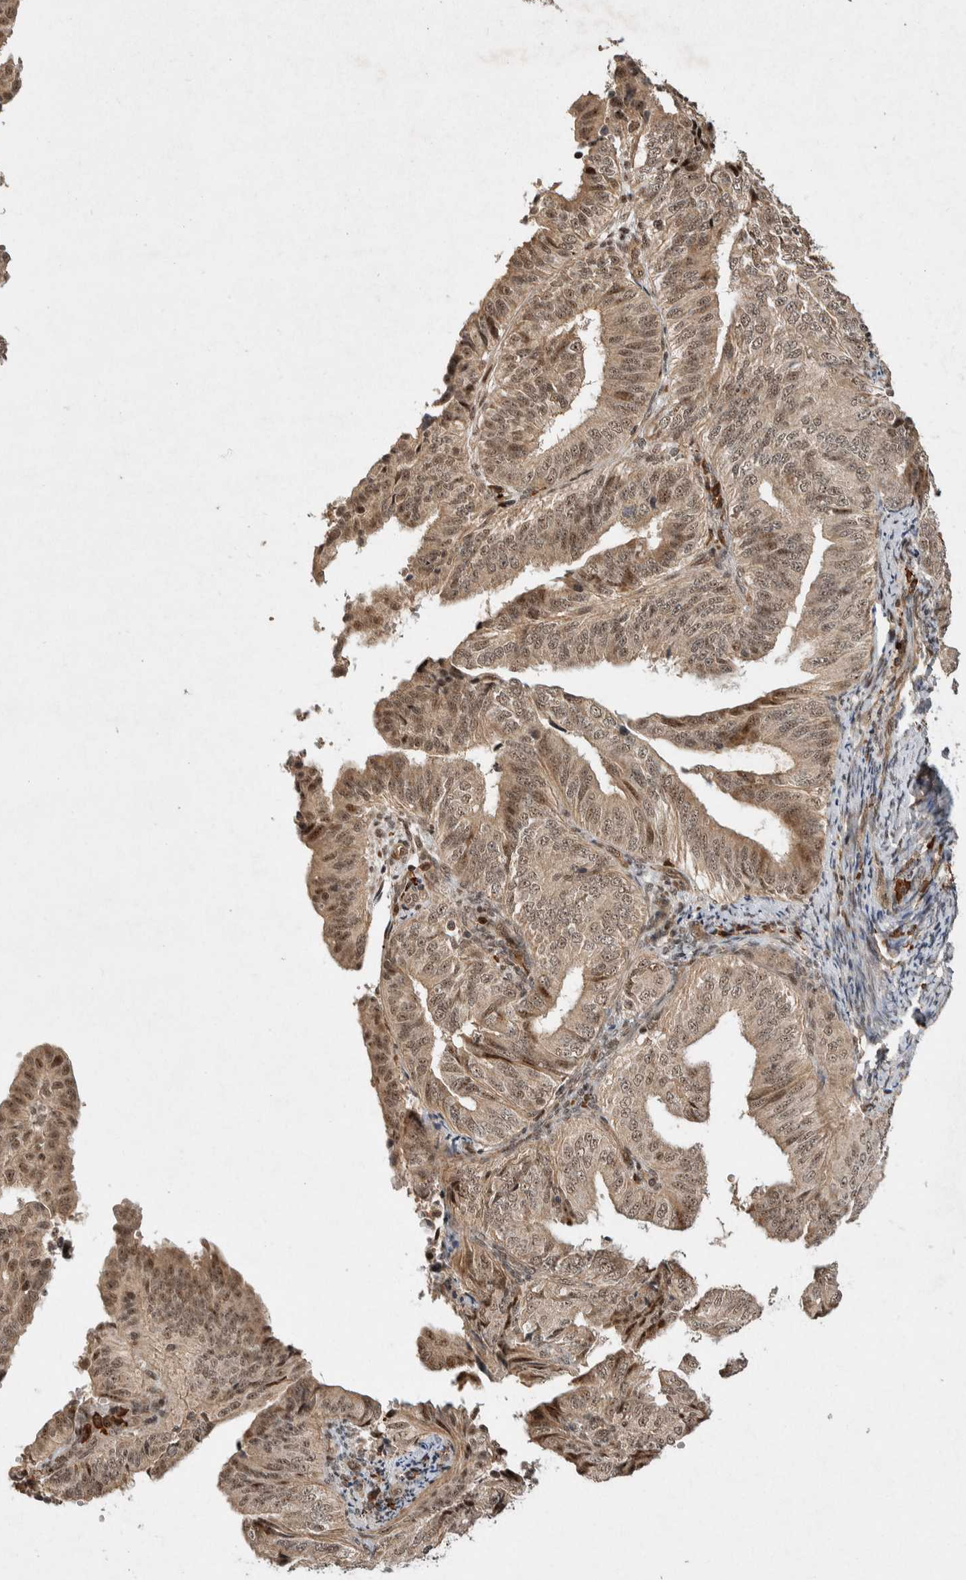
{"staining": {"intensity": "moderate", "quantity": "25%-75%", "location": "cytoplasmic/membranous,nuclear"}, "tissue": "endometrial cancer", "cell_type": "Tumor cells", "image_type": "cancer", "snomed": [{"axis": "morphology", "description": "Adenocarcinoma, NOS"}, {"axis": "topography", "description": "Endometrium"}], "caption": "Immunohistochemistry image of neoplastic tissue: human endometrial cancer stained using IHC displays medium levels of moderate protein expression localized specifically in the cytoplasmic/membranous and nuclear of tumor cells, appearing as a cytoplasmic/membranous and nuclear brown color.", "gene": "TOR1B", "patient": {"sex": "female", "age": 58}}